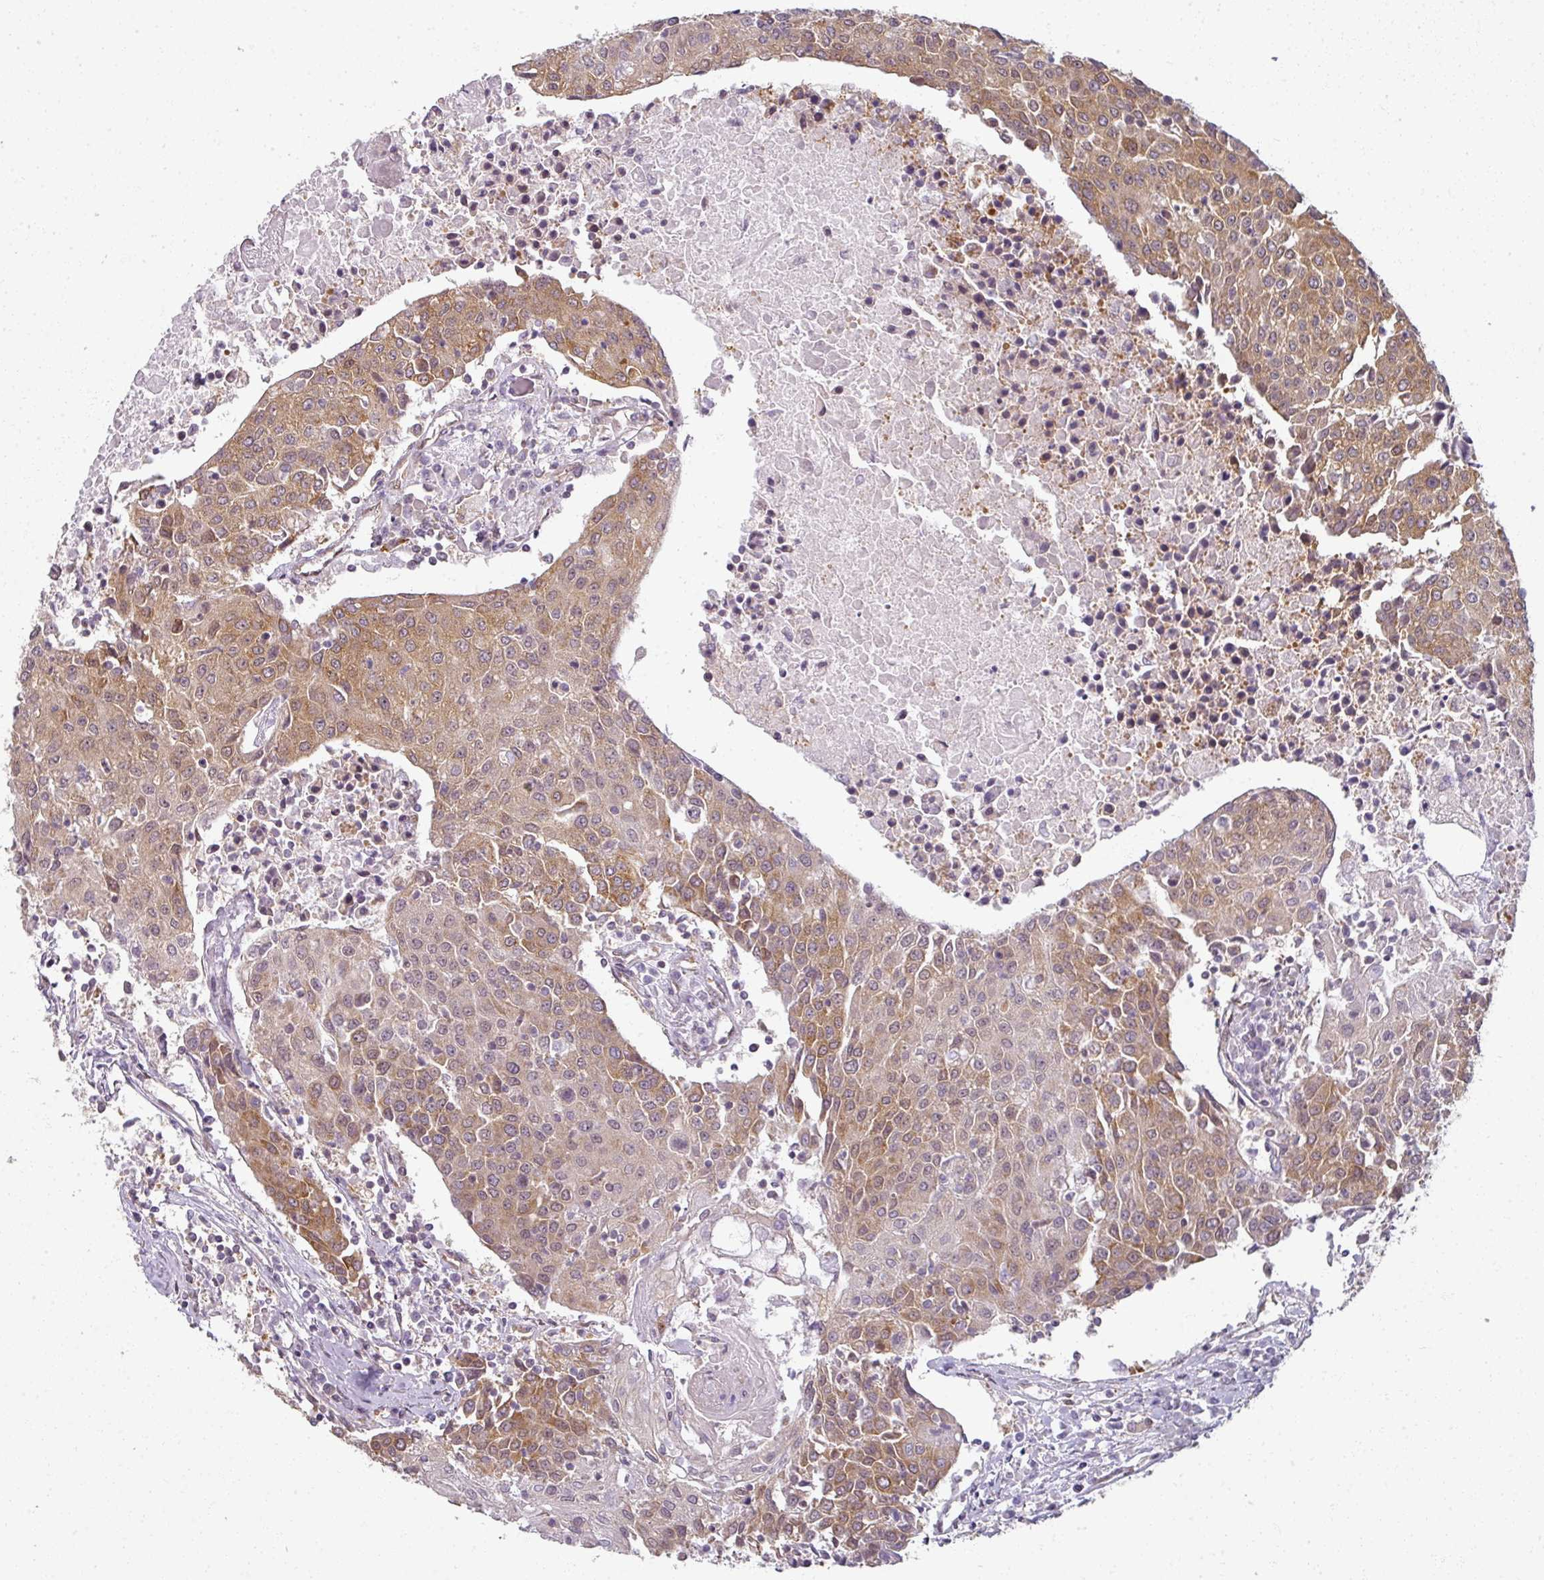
{"staining": {"intensity": "moderate", "quantity": "25%-75%", "location": "cytoplasmic/membranous,nuclear"}, "tissue": "urothelial cancer", "cell_type": "Tumor cells", "image_type": "cancer", "snomed": [{"axis": "morphology", "description": "Urothelial carcinoma, High grade"}, {"axis": "topography", "description": "Urinary bladder"}], "caption": "Human urothelial carcinoma (high-grade) stained with a protein marker demonstrates moderate staining in tumor cells.", "gene": "AGPAT4", "patient": {"sex": "female", "age": 85}}